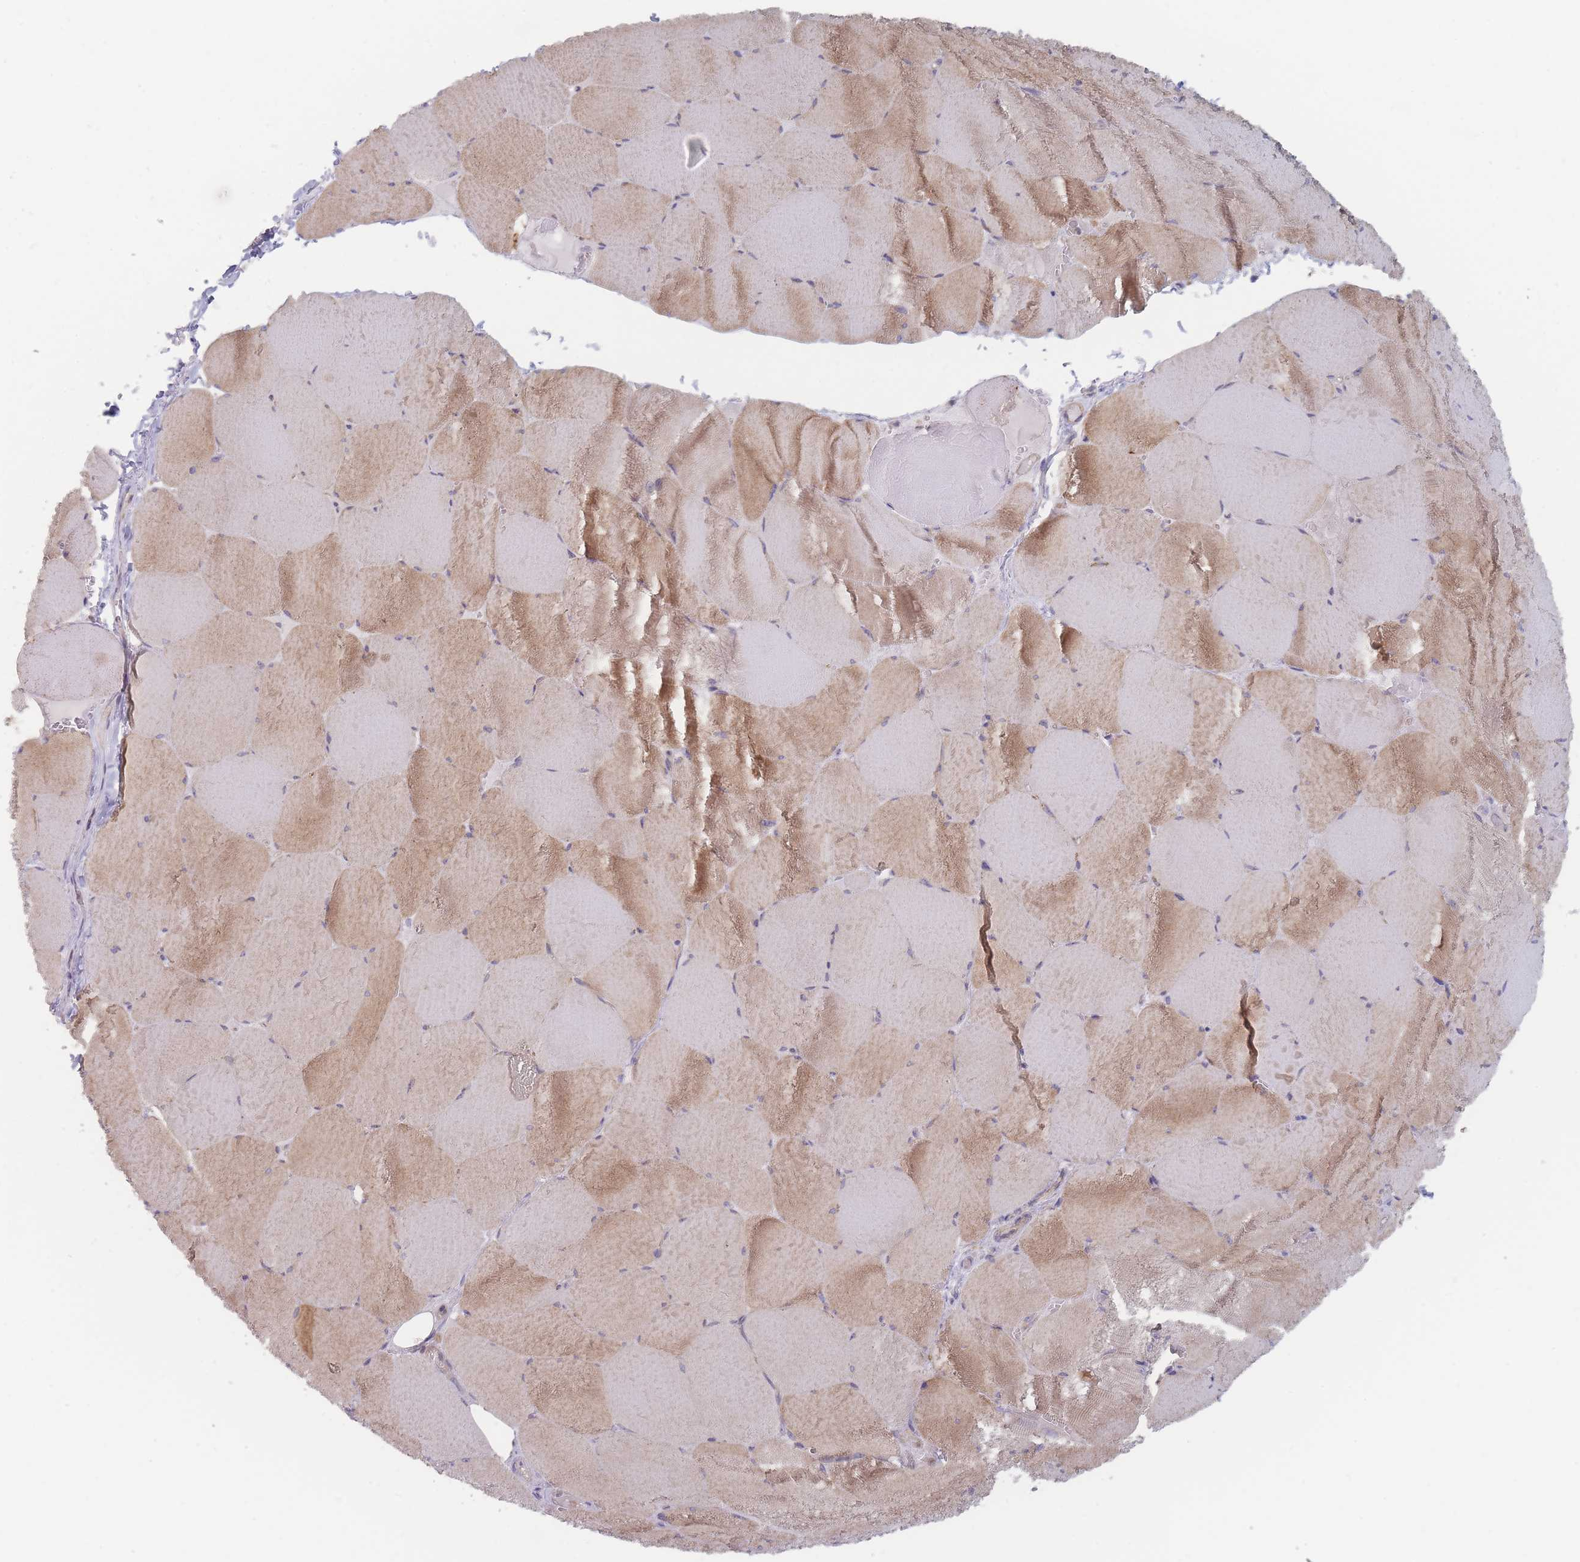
{"staining": {"intensity": "moderate", "quantity": "25%-75%", "location": "cytoplasmic/membranous"}, "tissue": "skeletal muscle", "cell_type": "Myocytes", "image_type": "normal", "snomed": [{"axis": "morphology", "description": "Normal tissue, NOS"}, {"axis": "topography", "description": "Skeletal muscle"}, {"axis": "topography", "description": "Head-Neck"}], "caption": "High-power microscopy captured an immunohistochemistry (IHC) micrograph of benign skeletal muscle, revealing moderate cytoplasmic/membranous expression in about 25%-75% of myocytes. Using DAB (3,3'-diaminobenzidine) (brown) and hematoxylin (blue) stains, captured at high magnification using brightfield microscopy.", "gene": "EFCC1", "patient": {"sex": "male", "age": 66}}